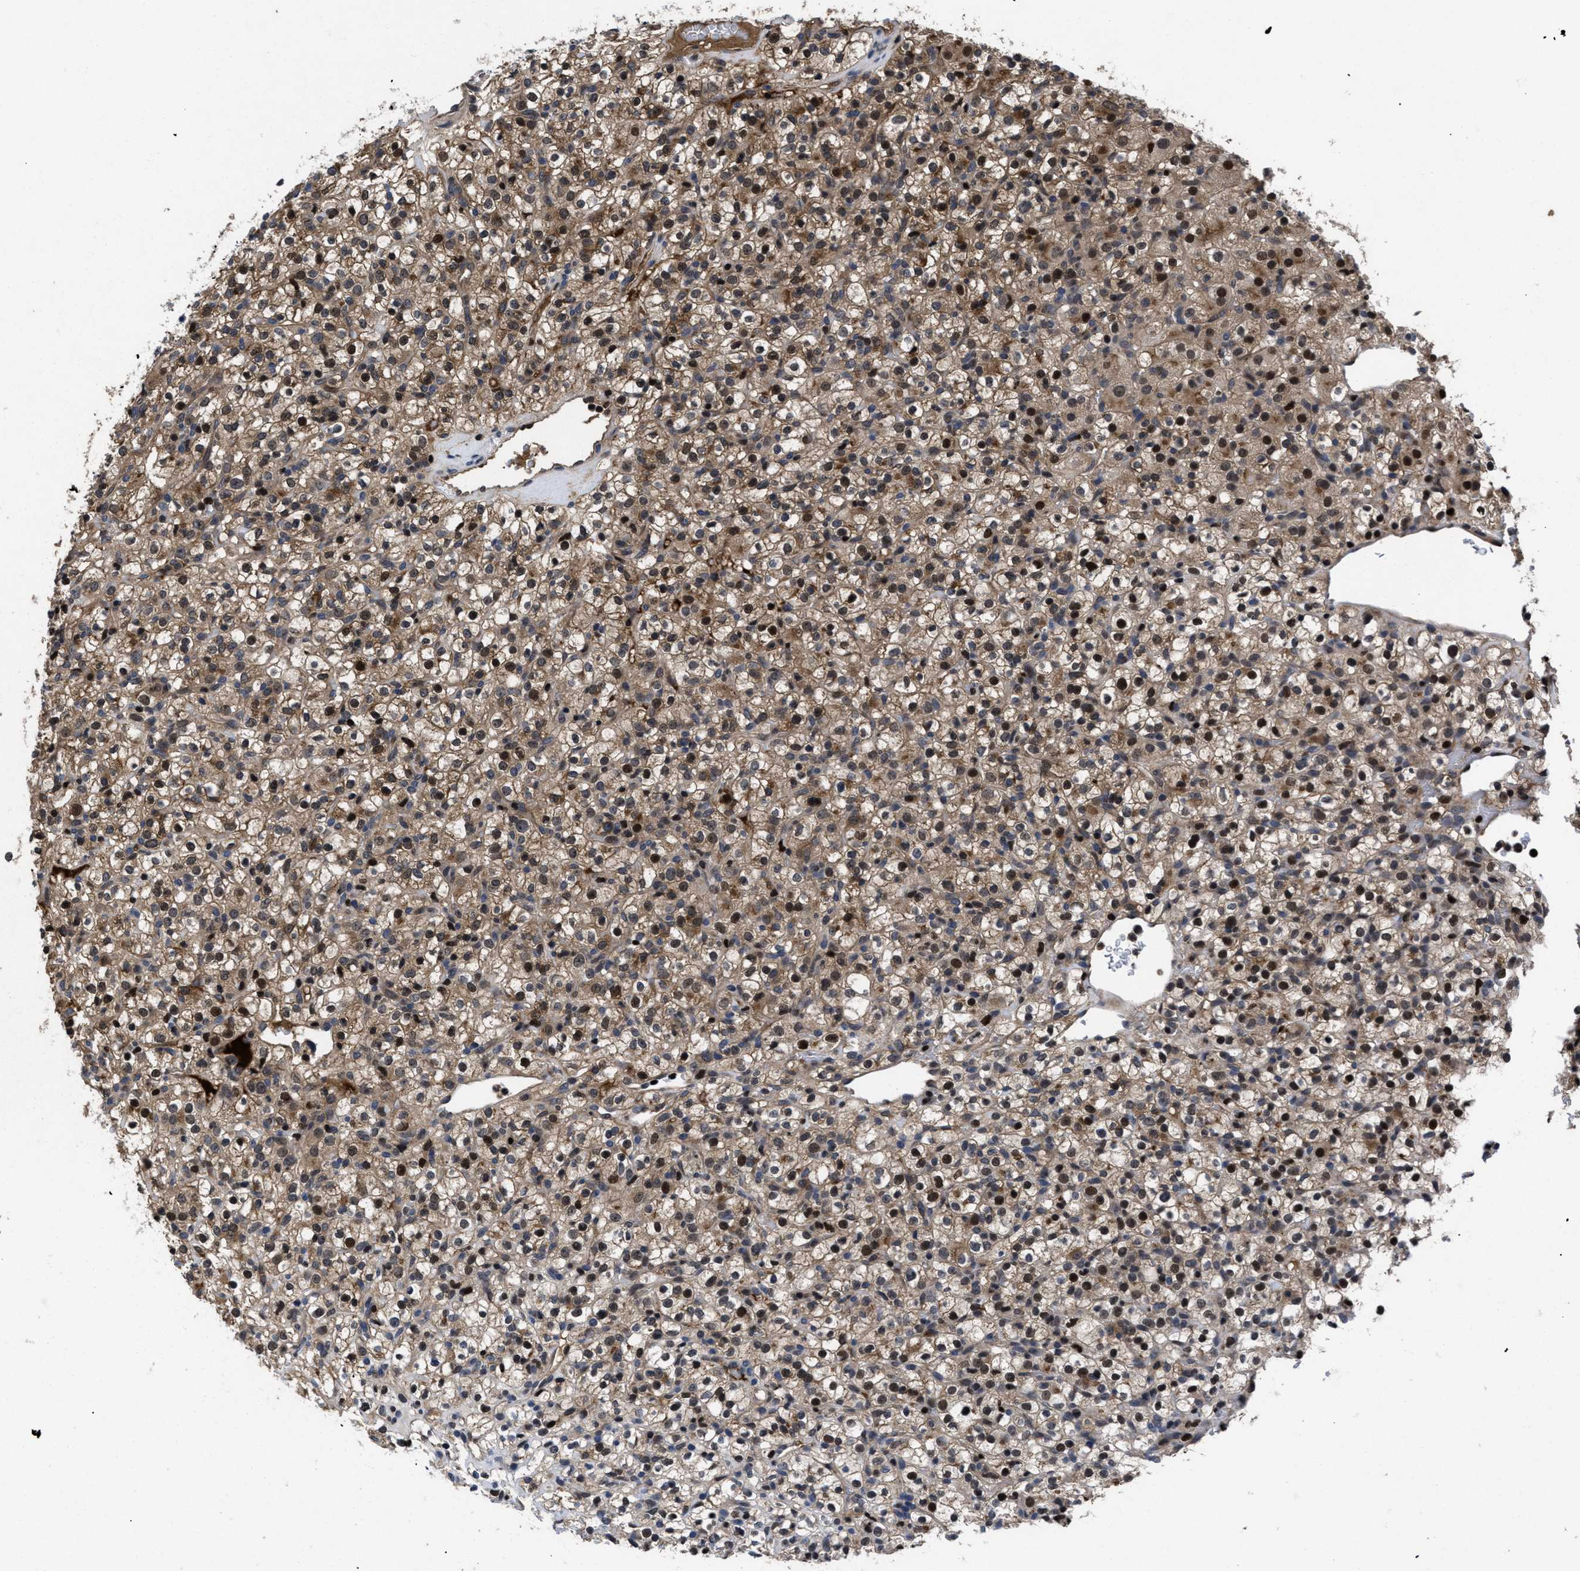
{"staining": {"intensity": "moderate", "quantity": ">75%", "location": "cytoplasmic/membranous,nuclear"}, "tissue": "renal cancer", "cell_type": "Tumor cells", "image_type": "cancer", "snomed": [{"axis": "morphology", "description": "Normal tissue, NOS"}, {"axis": "morphology", "description": "Adenocarcinoma, NOS"}, {"axis": "topography", "description": "Kidney"}], "caption": "Protein analysis of renal adenocarcinoma tissue reveals moderate cytoplasmic/membranous and nuclear expression in about >75% of tumor cells.", "gene": "FAM200A", "patient": {"sex": "female", "age": 72}}